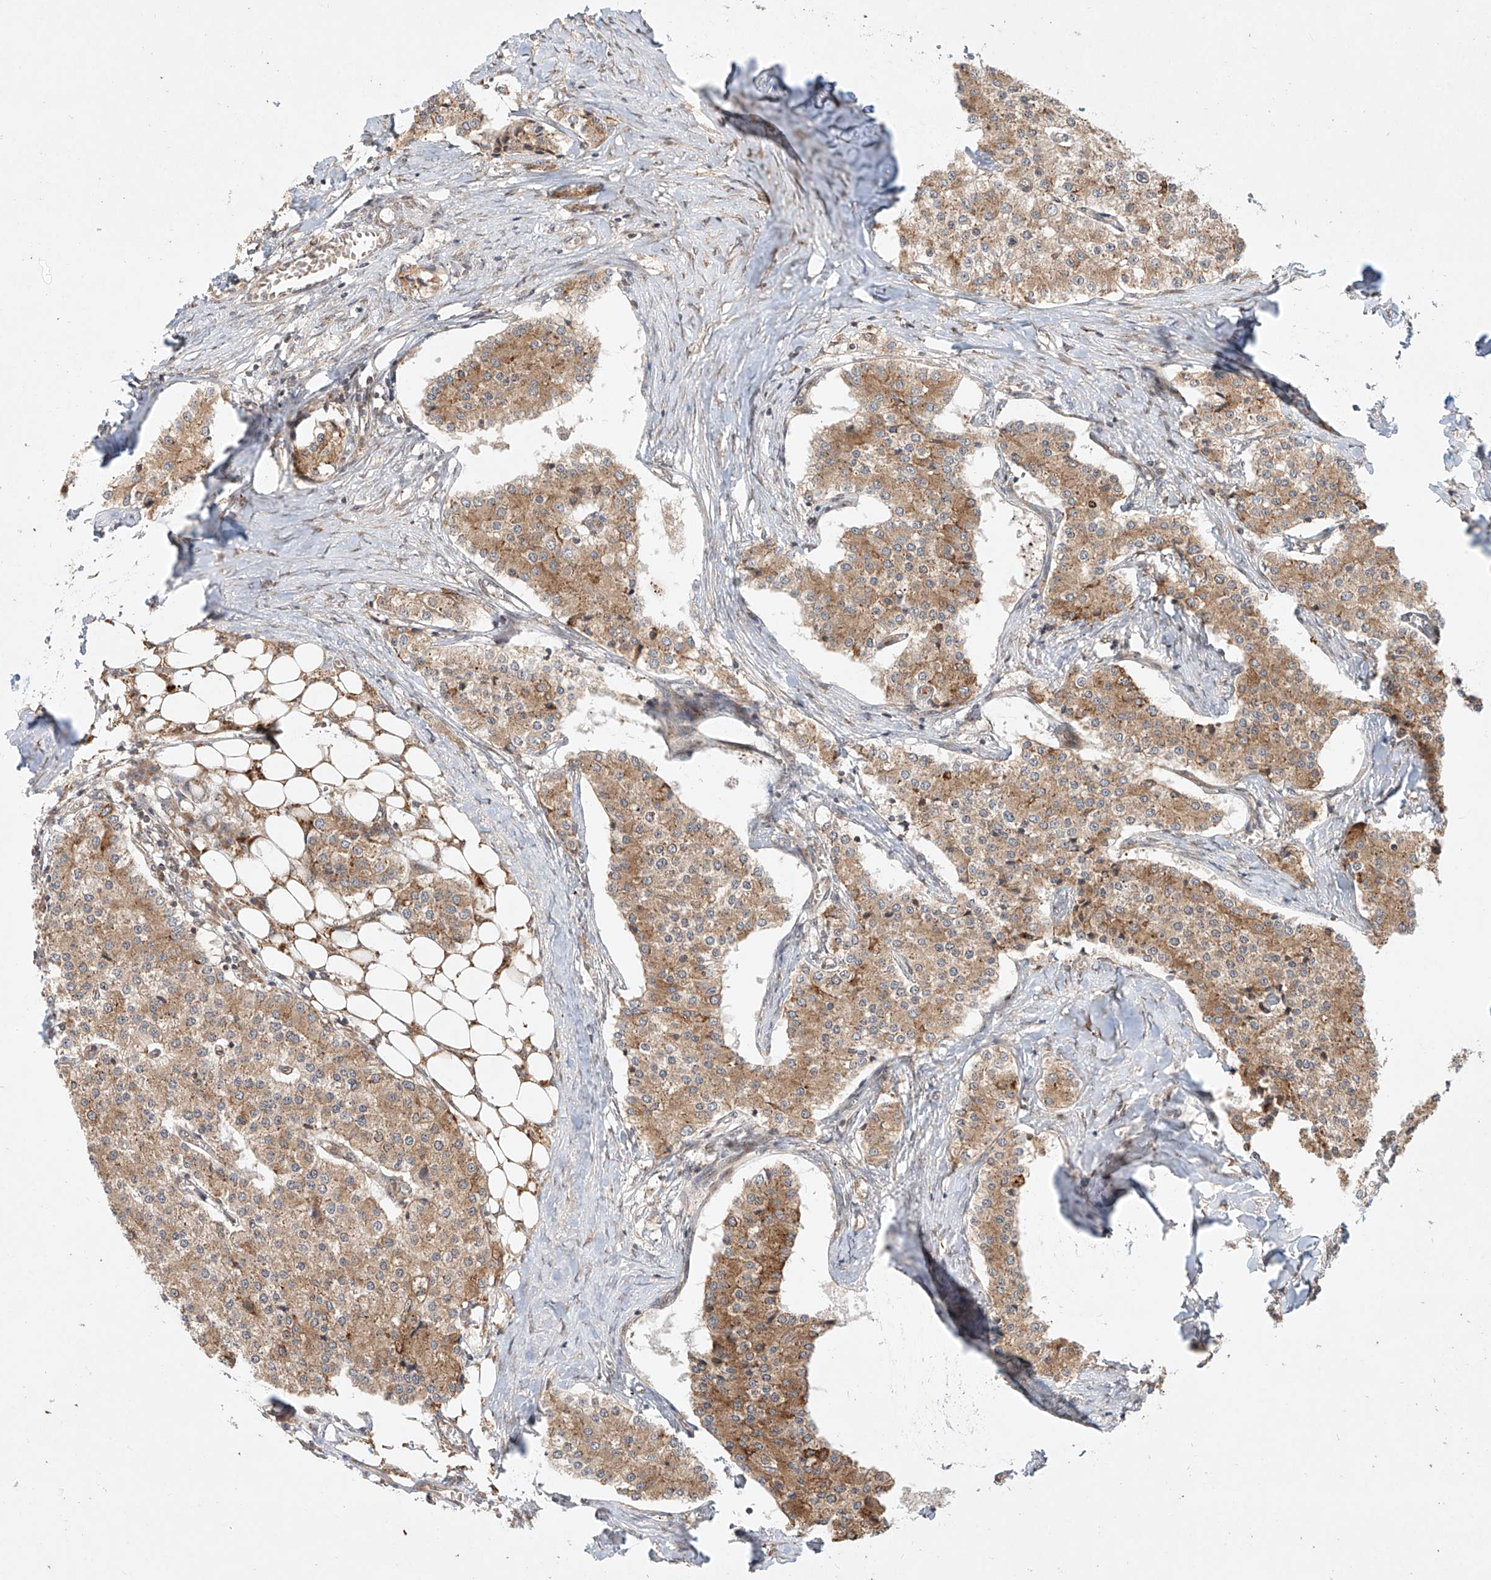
{"staining": {"intensity": "moderate", "quantity": ">75%", "location": "cytoplasmic/membranous"}, "tissue": "carcinoid", "cell_type": "Tumor cells", "image_type": "cancer", "snomed": [{"axis": "morphology", "description": "Carcinoid, malignant, NOS"}, {"axis": "topography", "description": "Colon"}], "caption": "This is a photomicrograph of IHC staining of carcinoid (malignant), which shows moderate expression in the cytoplasmic/membranous of tumor cells.", "gene": "TASP1", "patient": {"sex": "female", "age": 52}}